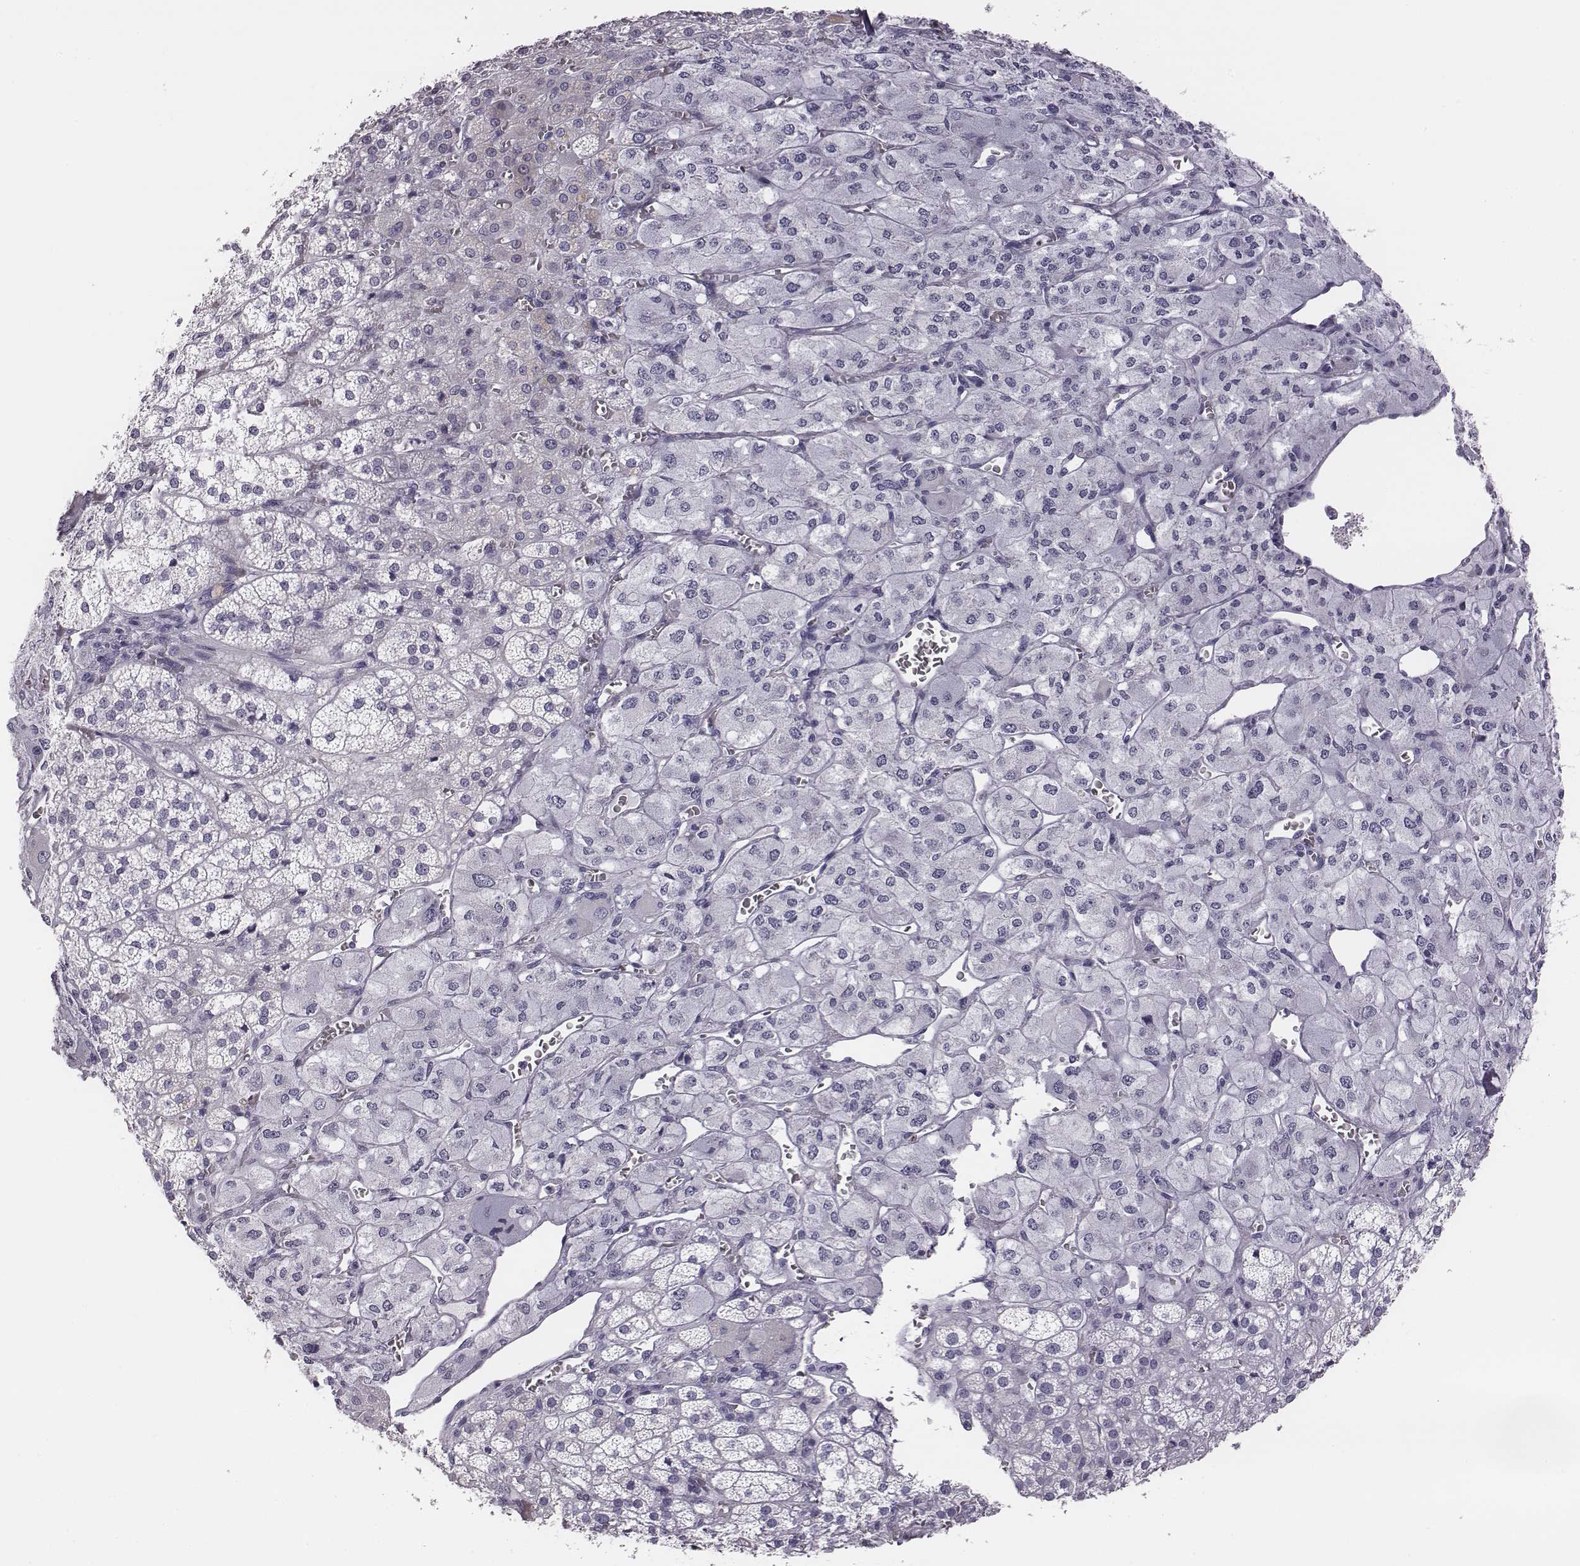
{"staining": {"intensity": "negative", "quantity": "none", "location": "none"}, "tissue": "adrenal gland", "cell_type": "Glandular cells", "image_type": "normal", "snomed": [{"axis": "morphology", "description": "Normal tissue, NOS"}, {"axis": "topography", "description": "Adrenal gland"}], "caption": "This is an immunohistochemistry micrograph of normal human adrenal gland. There is no staining in glandular cells.", "gene": "ADAM7", "patient": {"sex": "female", "age": 60}}